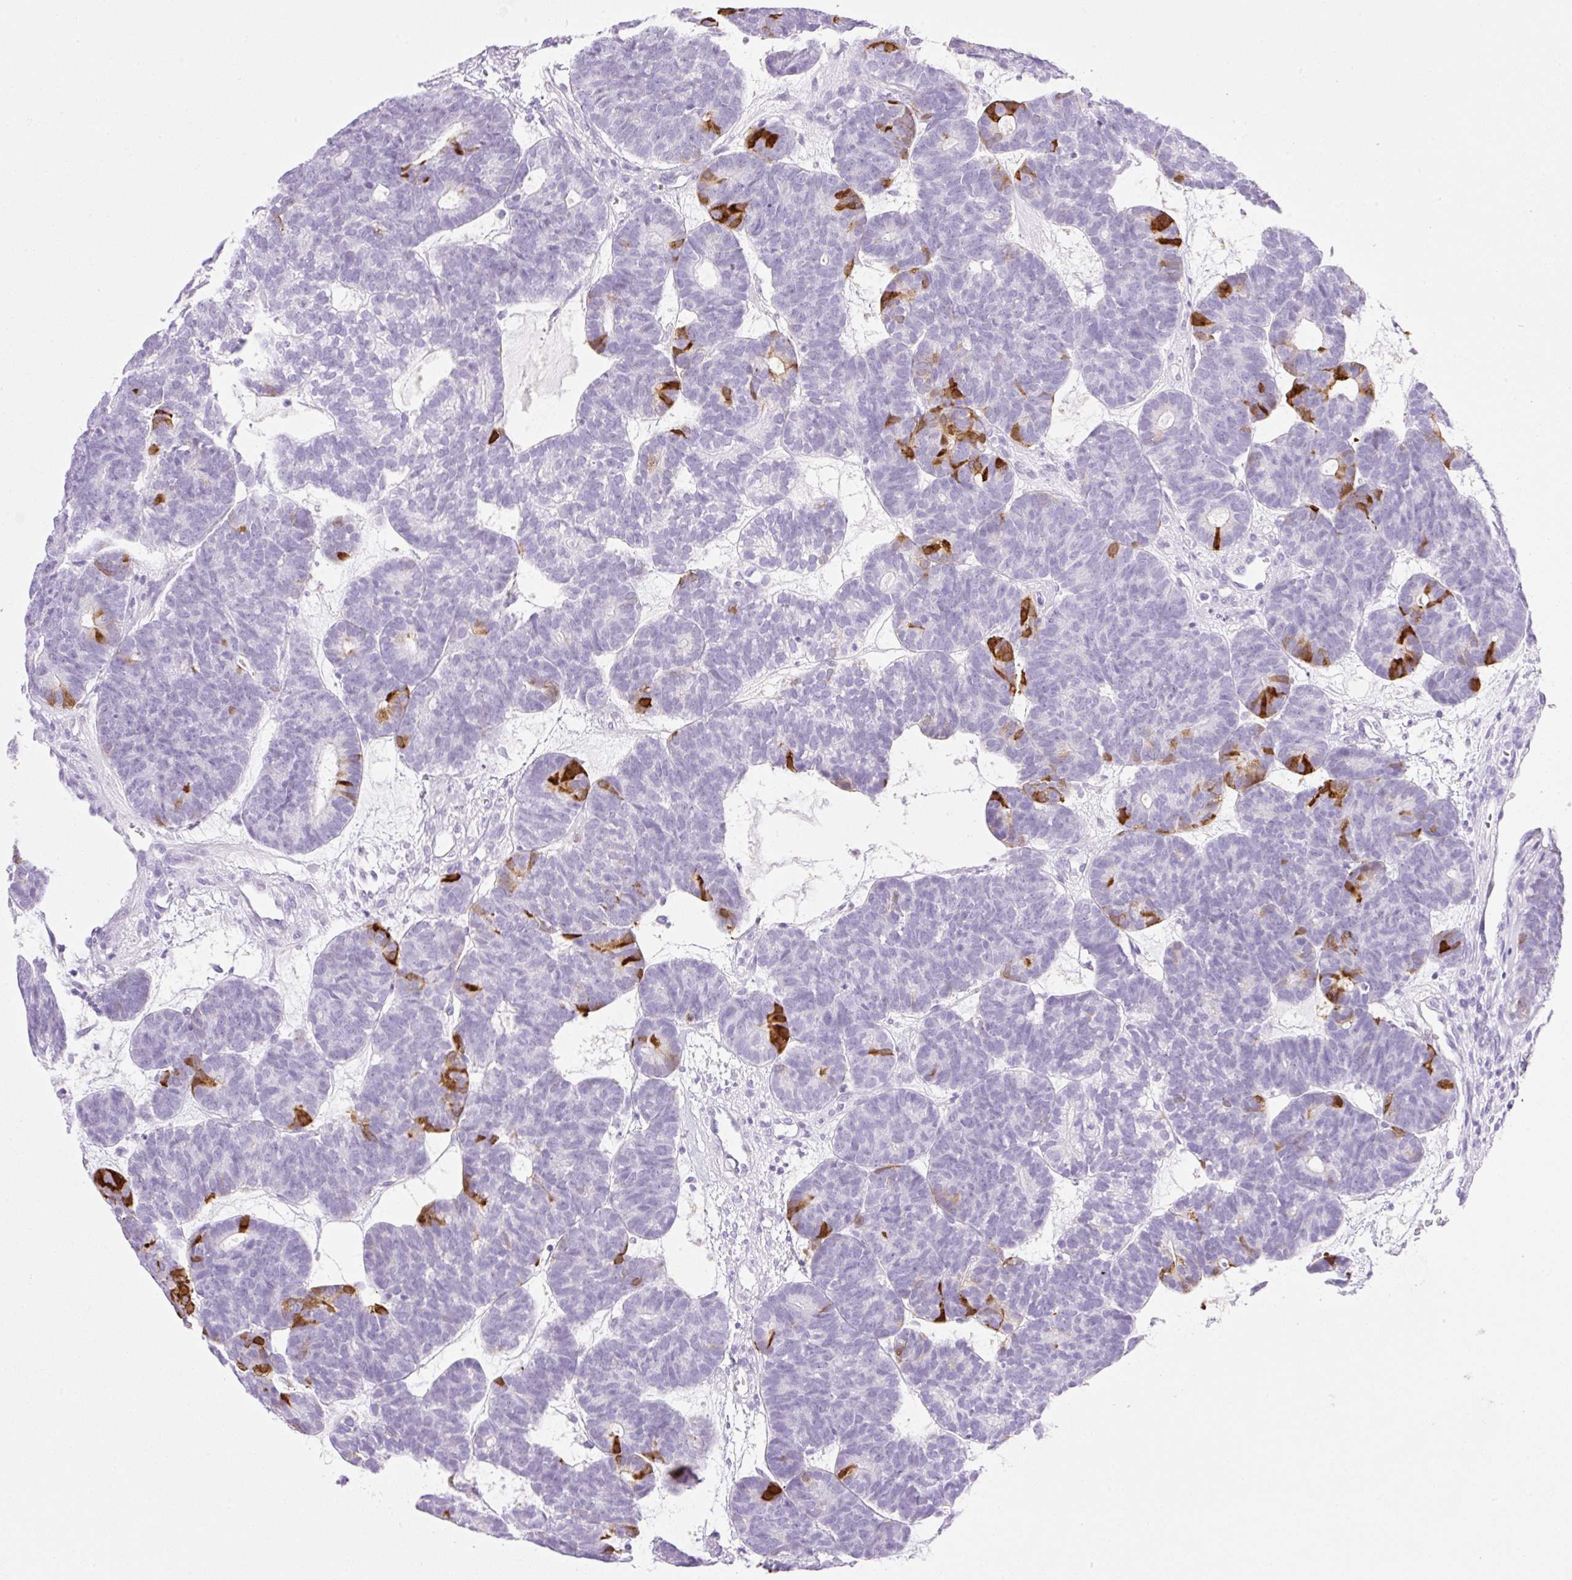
{"staining": {"intensity": "strong", "quantity": "<25%", "location": "cytoplasmic/membranous"}, "tissue": "head and neck cancer", "cell_type": "Tumor cells", "image_type": "cancer", "snomed": [{"axis": "morphology", "description": "Adenocarcinoma, NOS"}, {"axis": "topography", "description": "Head-Neck"}], "caption": "Head and neck cancer (adenocarcinoma) was stained to show a protein in brown. There is medium levels of strong cytoplasmic/membranous expression in approximately <25% of tumor cells.", "gene": "SPRR4", "patient": {"sex": "female", "age": 81}}